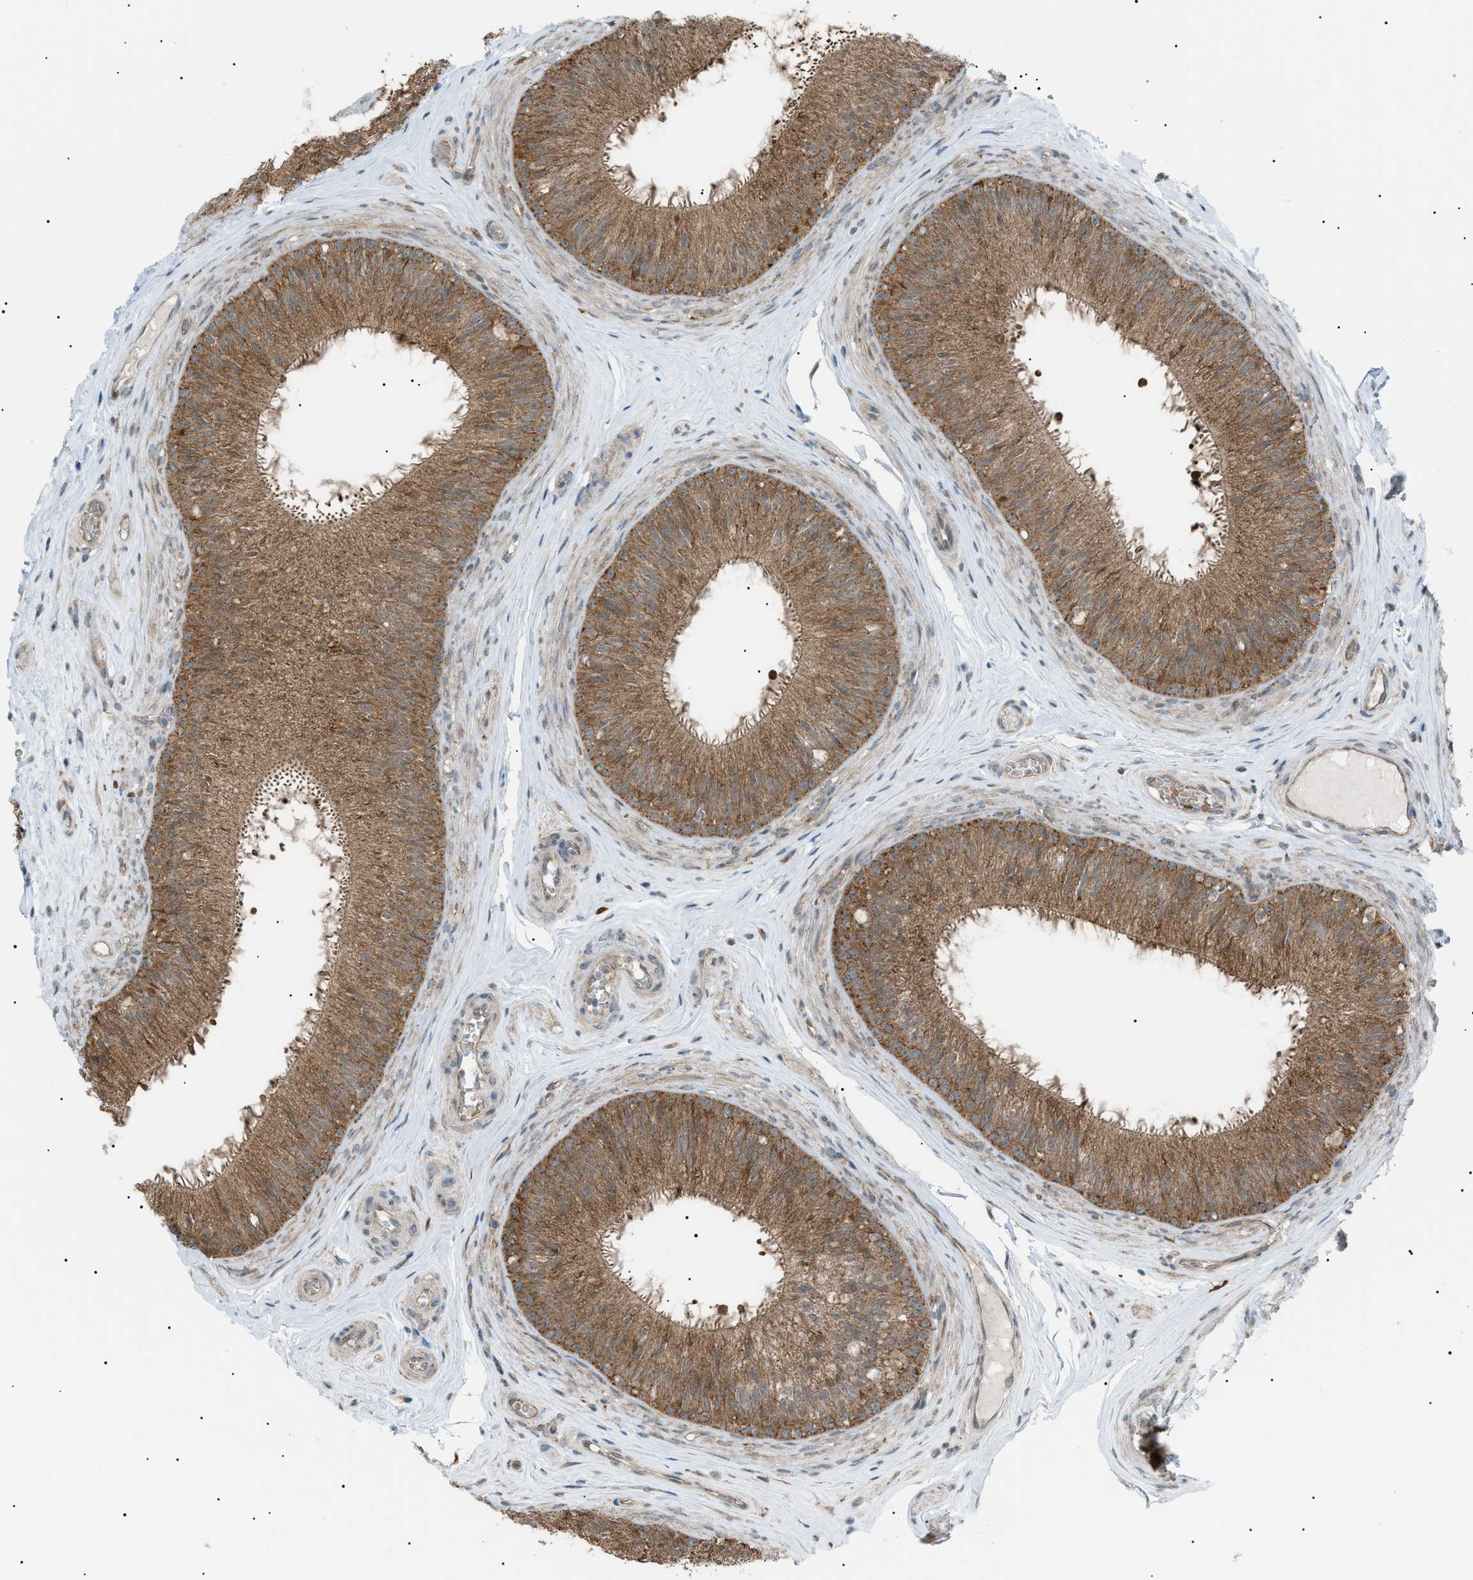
{"staining": {"intensity": "moderate", "quantity": ">75%", "location": "cytoplasmic/membranous"}, "tissue": "epididymis", "cell_type": "Glandular cells", "image_type": "normal", "snomed": [{"axis": "morphology", "description": "Normal tissue, NOS"}, {"axis": "topography", "description": "Testis"}, {"axis": "topography", "description": "Epididymis"}], "caption": "This micrograph exhibits unremarkable epididymis stained with immunohistochemistry to label a protein in brown. The cytoplasmic/membranous of glandular cells show moderate positivity for the protein. Nuclei are counter-stained blue.", "gene": "LPIN2", "patient": {"sex": "male", "age": 36}}